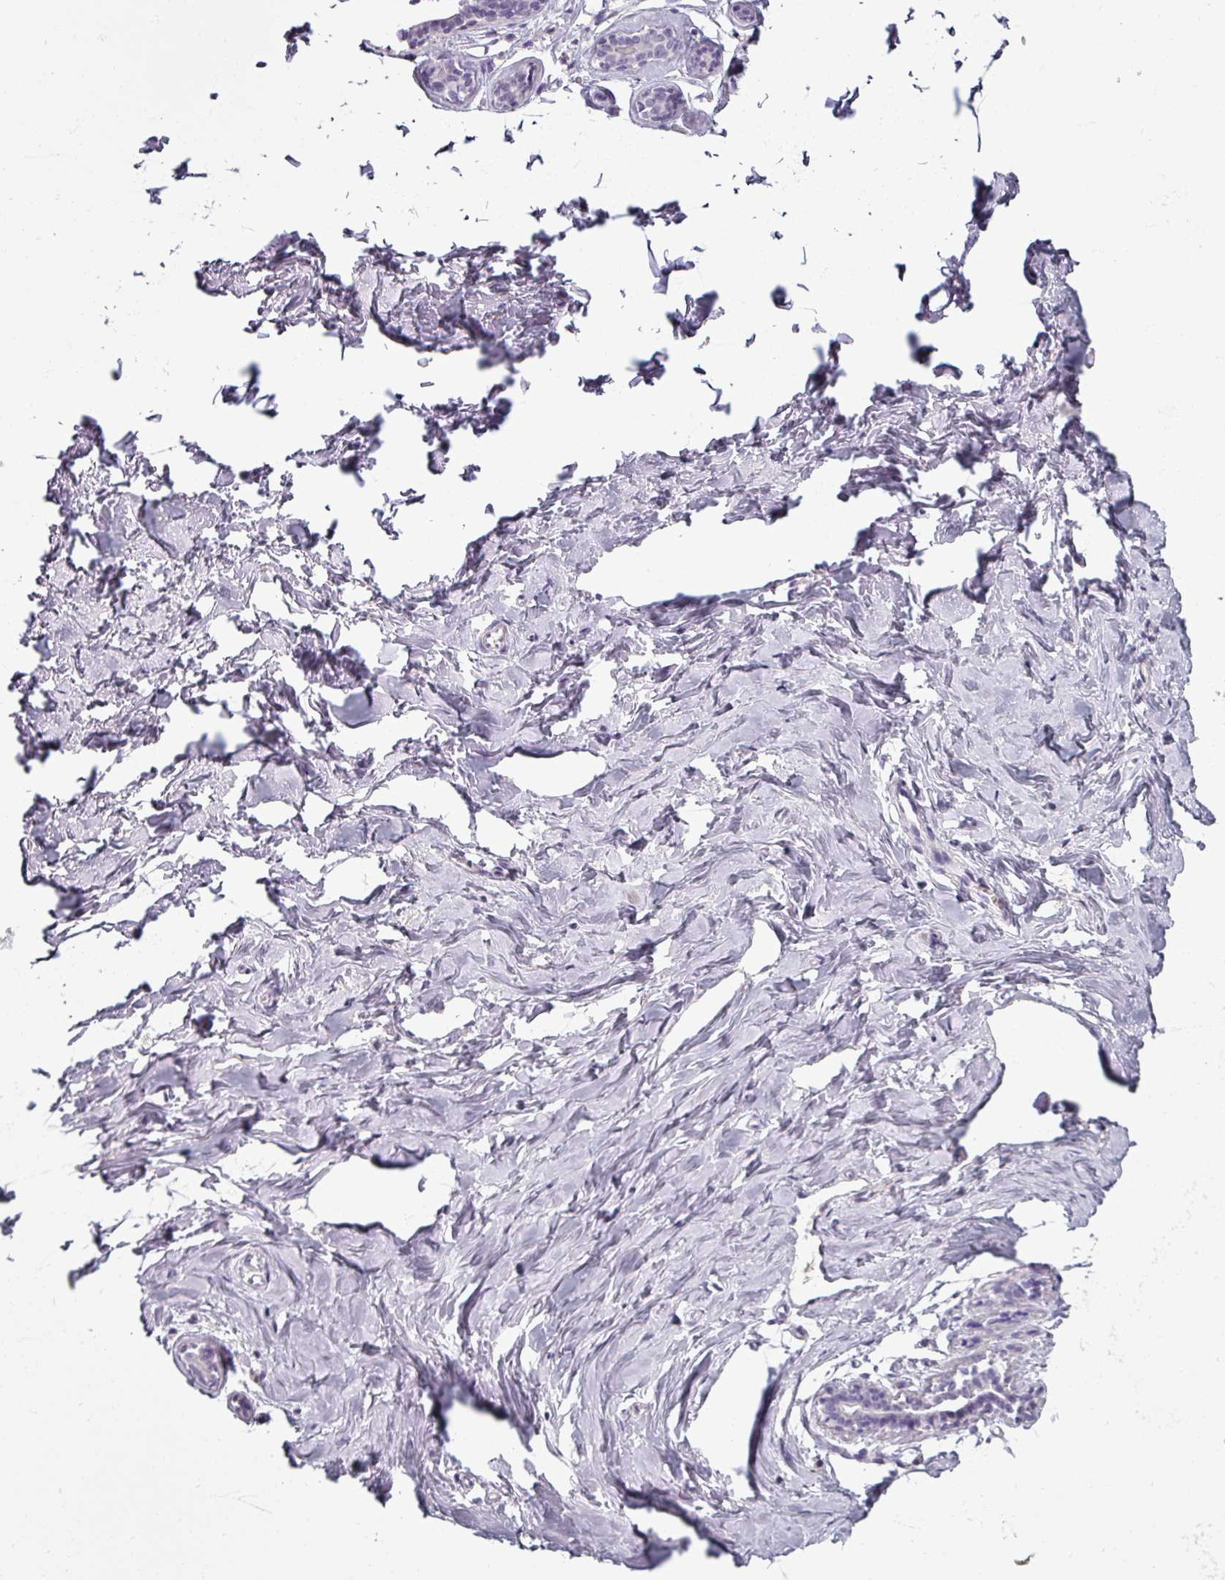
{"staining": {"intensity": "negative", "quantity": "none", "location": "none"}, "tissue": "breast", "cell_type": "Adipocytes", "image_type": "normal", "snomed": [{"axis": "morphology", "description": "Normal tissue, NOS"}, {"axis": "topography", "description": "Breast"}], "caption": "Immunohistochemistry of unremarkable breast shows no staining in adipocytes. The staining is performed using DAB brown chromogen with nuclei counter-stained in using hematoxylin.", "gene": "SMIM11", "patient": {"sex": "female", "age": 23}}